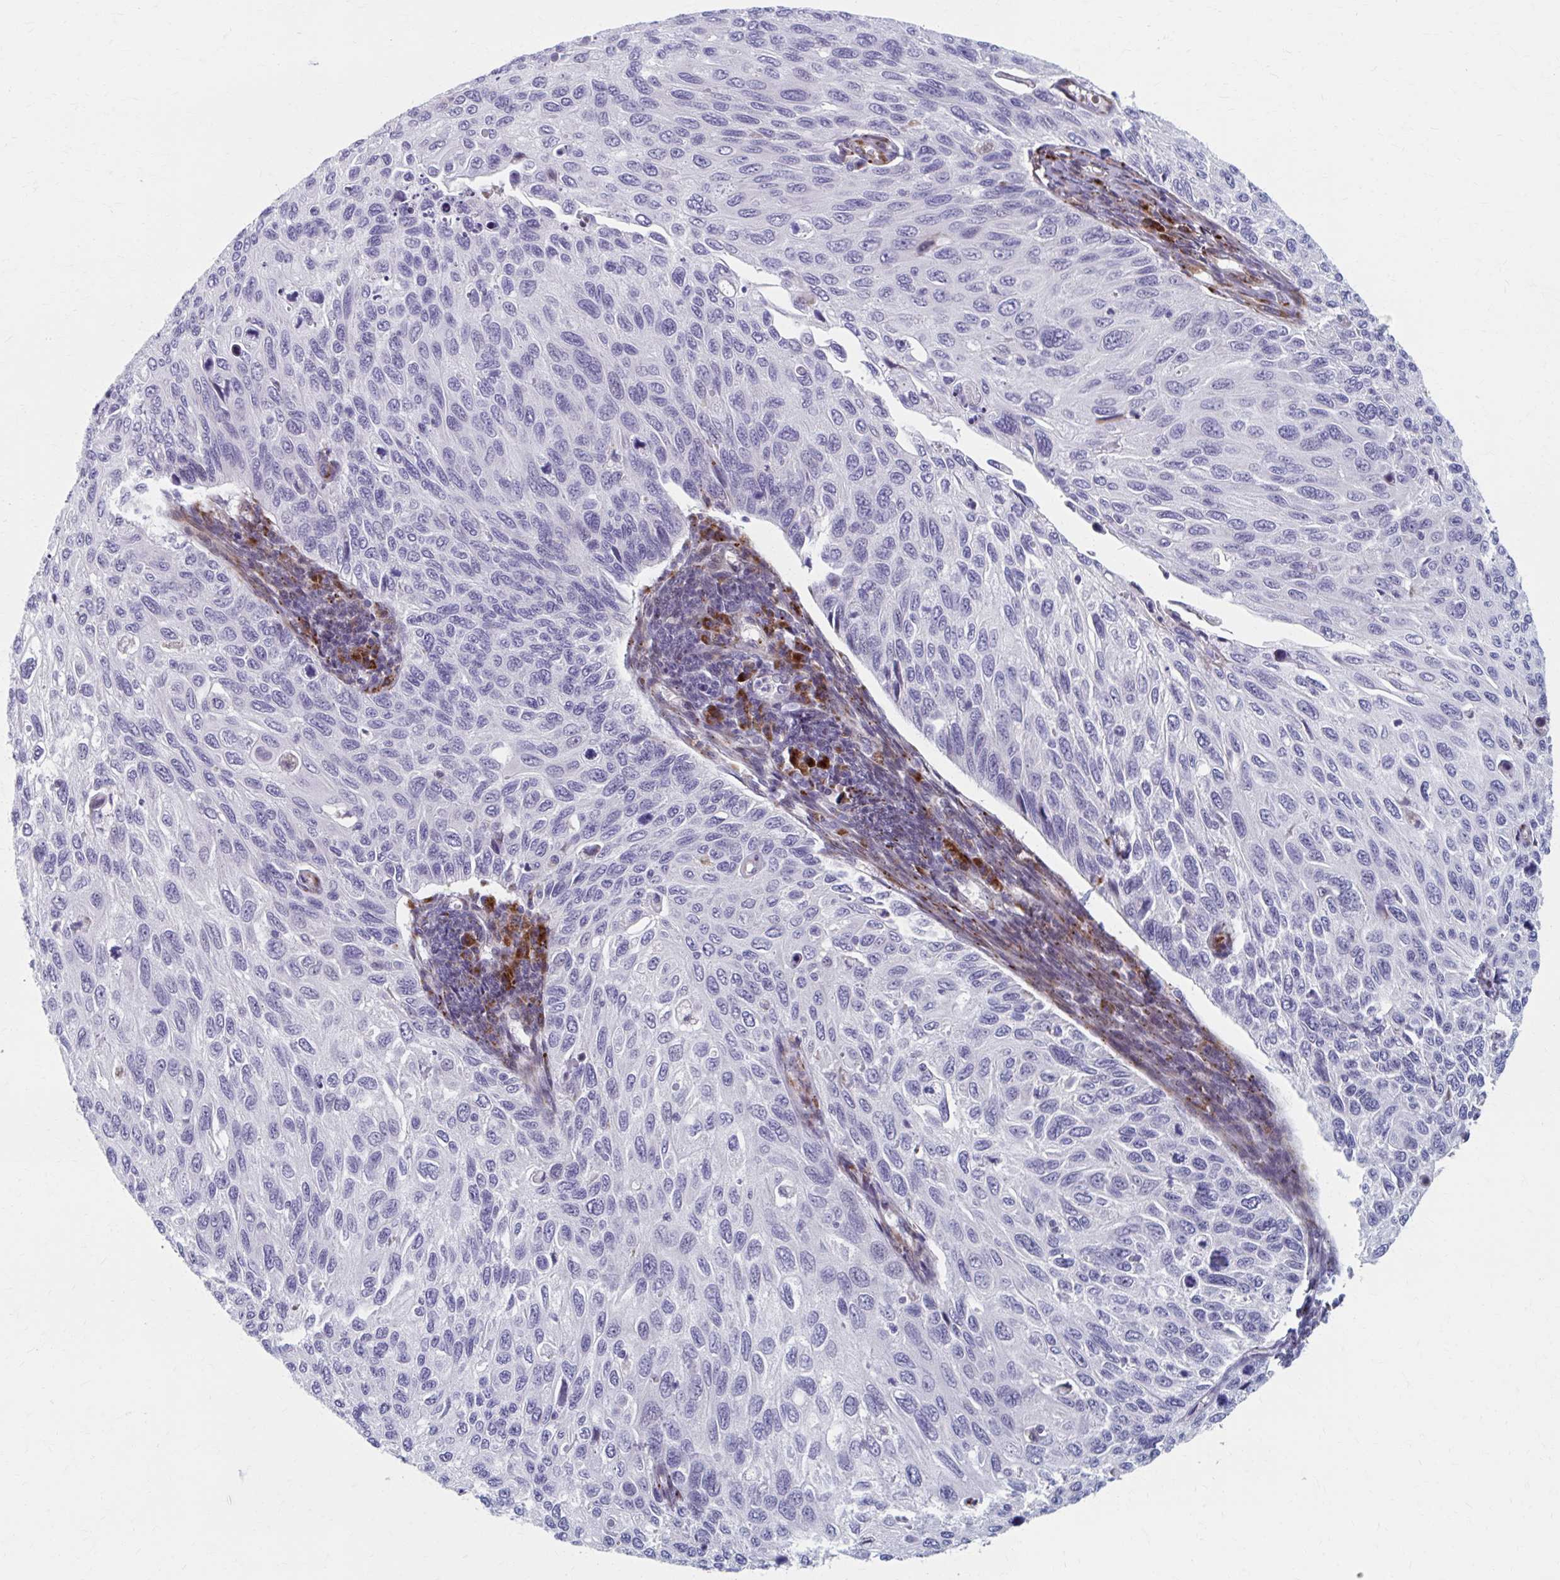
{"staining": {"intensity": "negative", "quantity": "none", "location": "none"}, "tissue": "cervical cancer", "cell_type": "Tumor cells", "image_type": "cancer", "snomed": [{"axis": "morphology", "description": "Squamous cell carcinoma, NOS"}, {"axis": "topography", "description": "Cervix"}], "caption": "High magnification brightfield microscopy of cervical cancer stained with DAB (brown) and counterstained with hematoxylin (blue): tumor cells show no significant staining.", "gene": "OLFM2", "patient": {"sex": "female", "age": 70}}